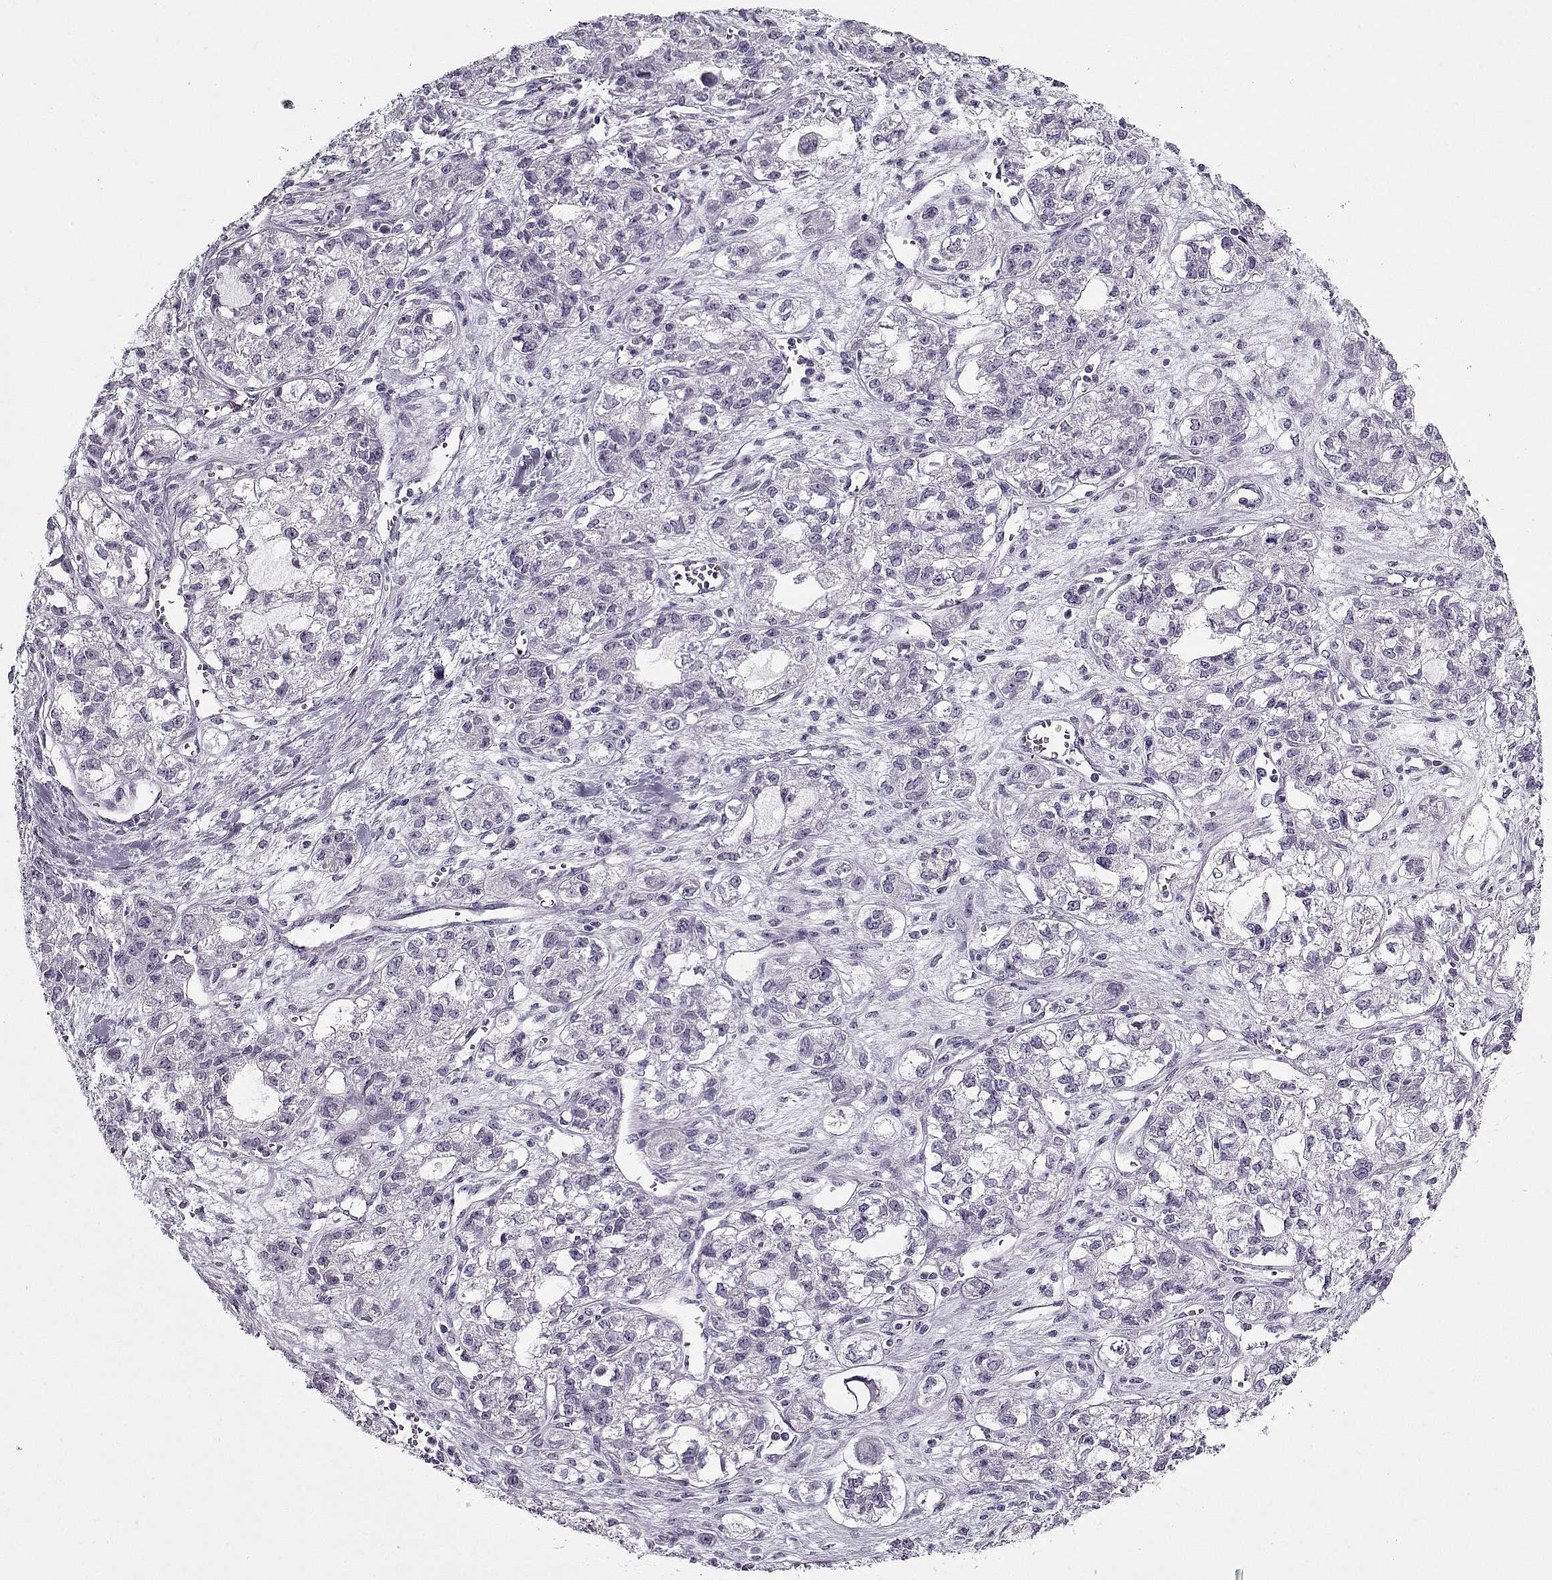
{"staining": {"intensity": "negative", "quantity": "none", "location": "none"}, "tissue": "ovarian cancer", "cell_type": "Tumor cells", "image_type": "cancer", "snomed": [{"axis": "morphology", "description": "Carcinoma, endometroid"}, {"axis": "topography", "description": "Ovary"}], "caption": "The histopathology image demonstrates no significant staining in tumor cells of endometroid carcinoma (ovarian).", "gene": "CCDC136", "patient": {"sex": "female", "age": 64}}